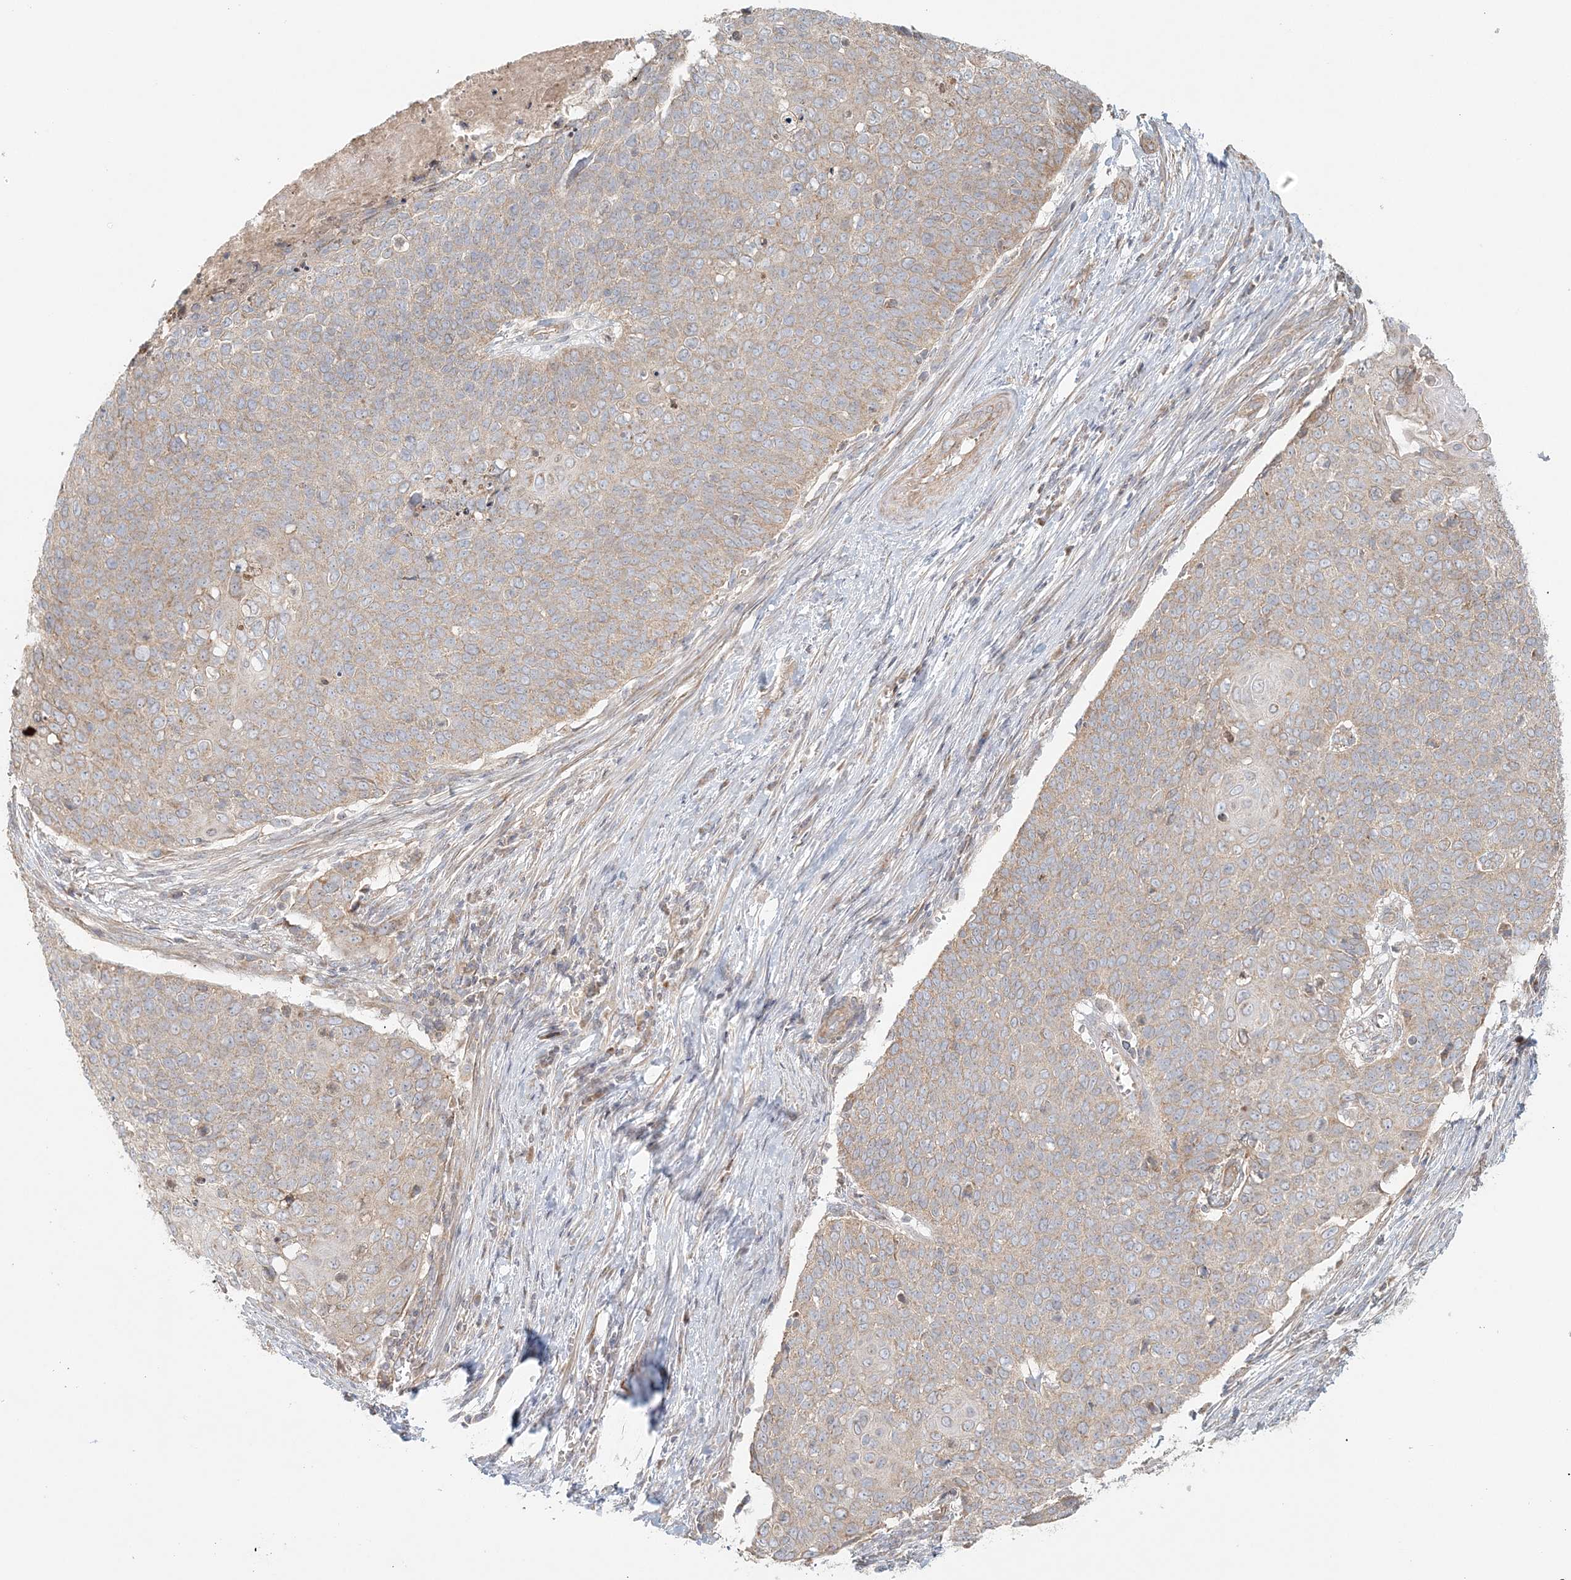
{"staining": {"intensity": "weak", "quantity": ">75%", "location": "cytoplasmic/membranous"}, "tissue": "cervical cancer", "cell_type": "Tumor cells", "image_type": "cancer", "snomed": [{"axis": "morphology", "description": "Squamous cell carcinoma, NOS"}, {"axis": "topography", "description": "Cervix"}], "caption": "Immunohistochemical staining of human cervical cancer shows low levels of weak cytoplasmic/membranous positivity in approximately >75% of tumor cells. (DAB (3,3'-diaminobenzidine) IHC with brightfield microscopy, high magnification).", "gene": "KIAA0232", "patient": {"sex": "female", "age": 39}}